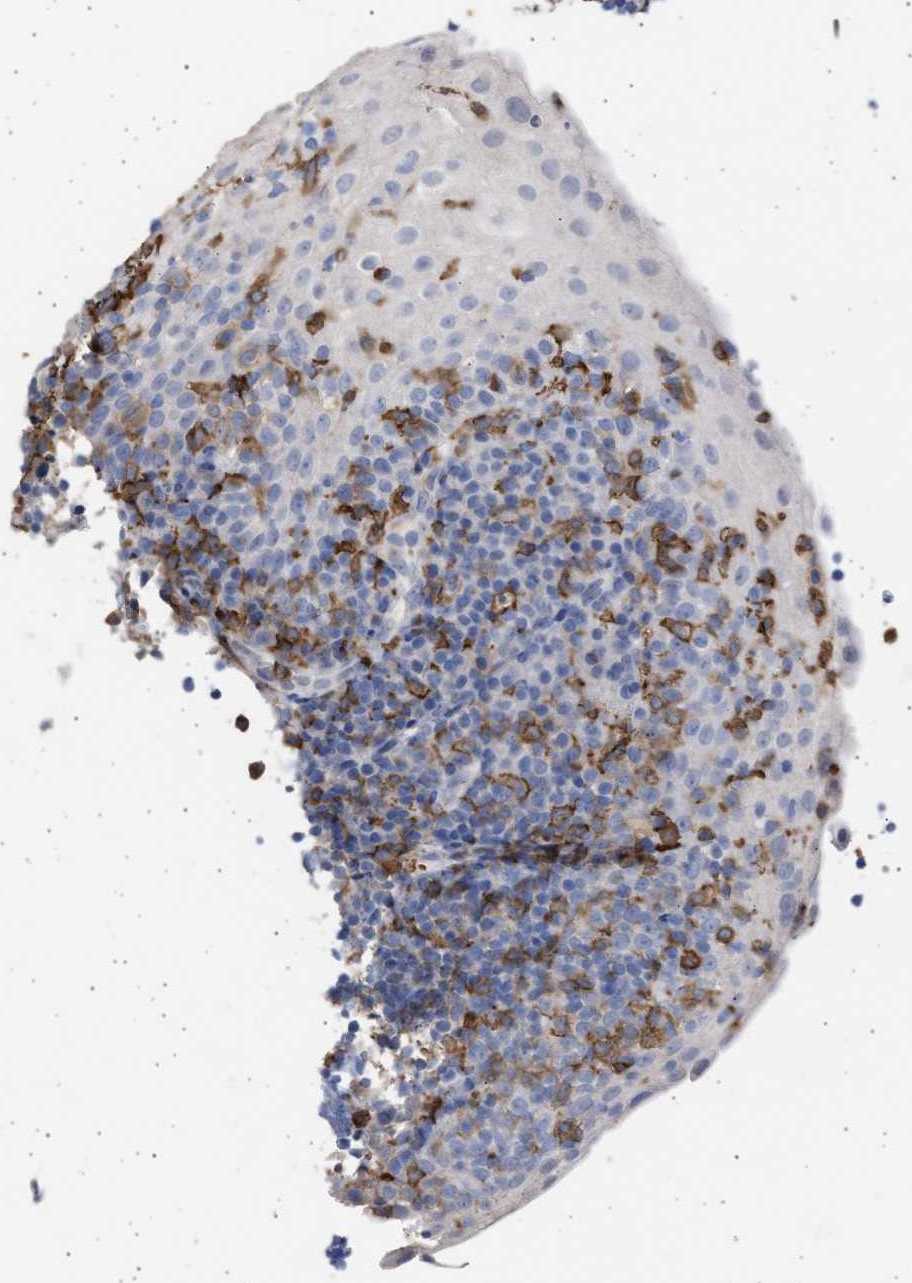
{"staining": {"intensity": "negative", "quantity": "none", "location": "none"}, "tissue": "tonsil", "cell_type": "Germinal center cells", "image_type": "normal", "snomed": [{"axis": "morphology", "description": "Normal tissue, NOS"}, {"axis": "topography", "description": "Tonsil"}], "caption": "Immunohistochemistry image of benign human tonsil stained for a protein (brown), which reveals no positivity in germinal center cells.", "gene": "FCER1A", "patient": {"sex": "male", "age": 37}}